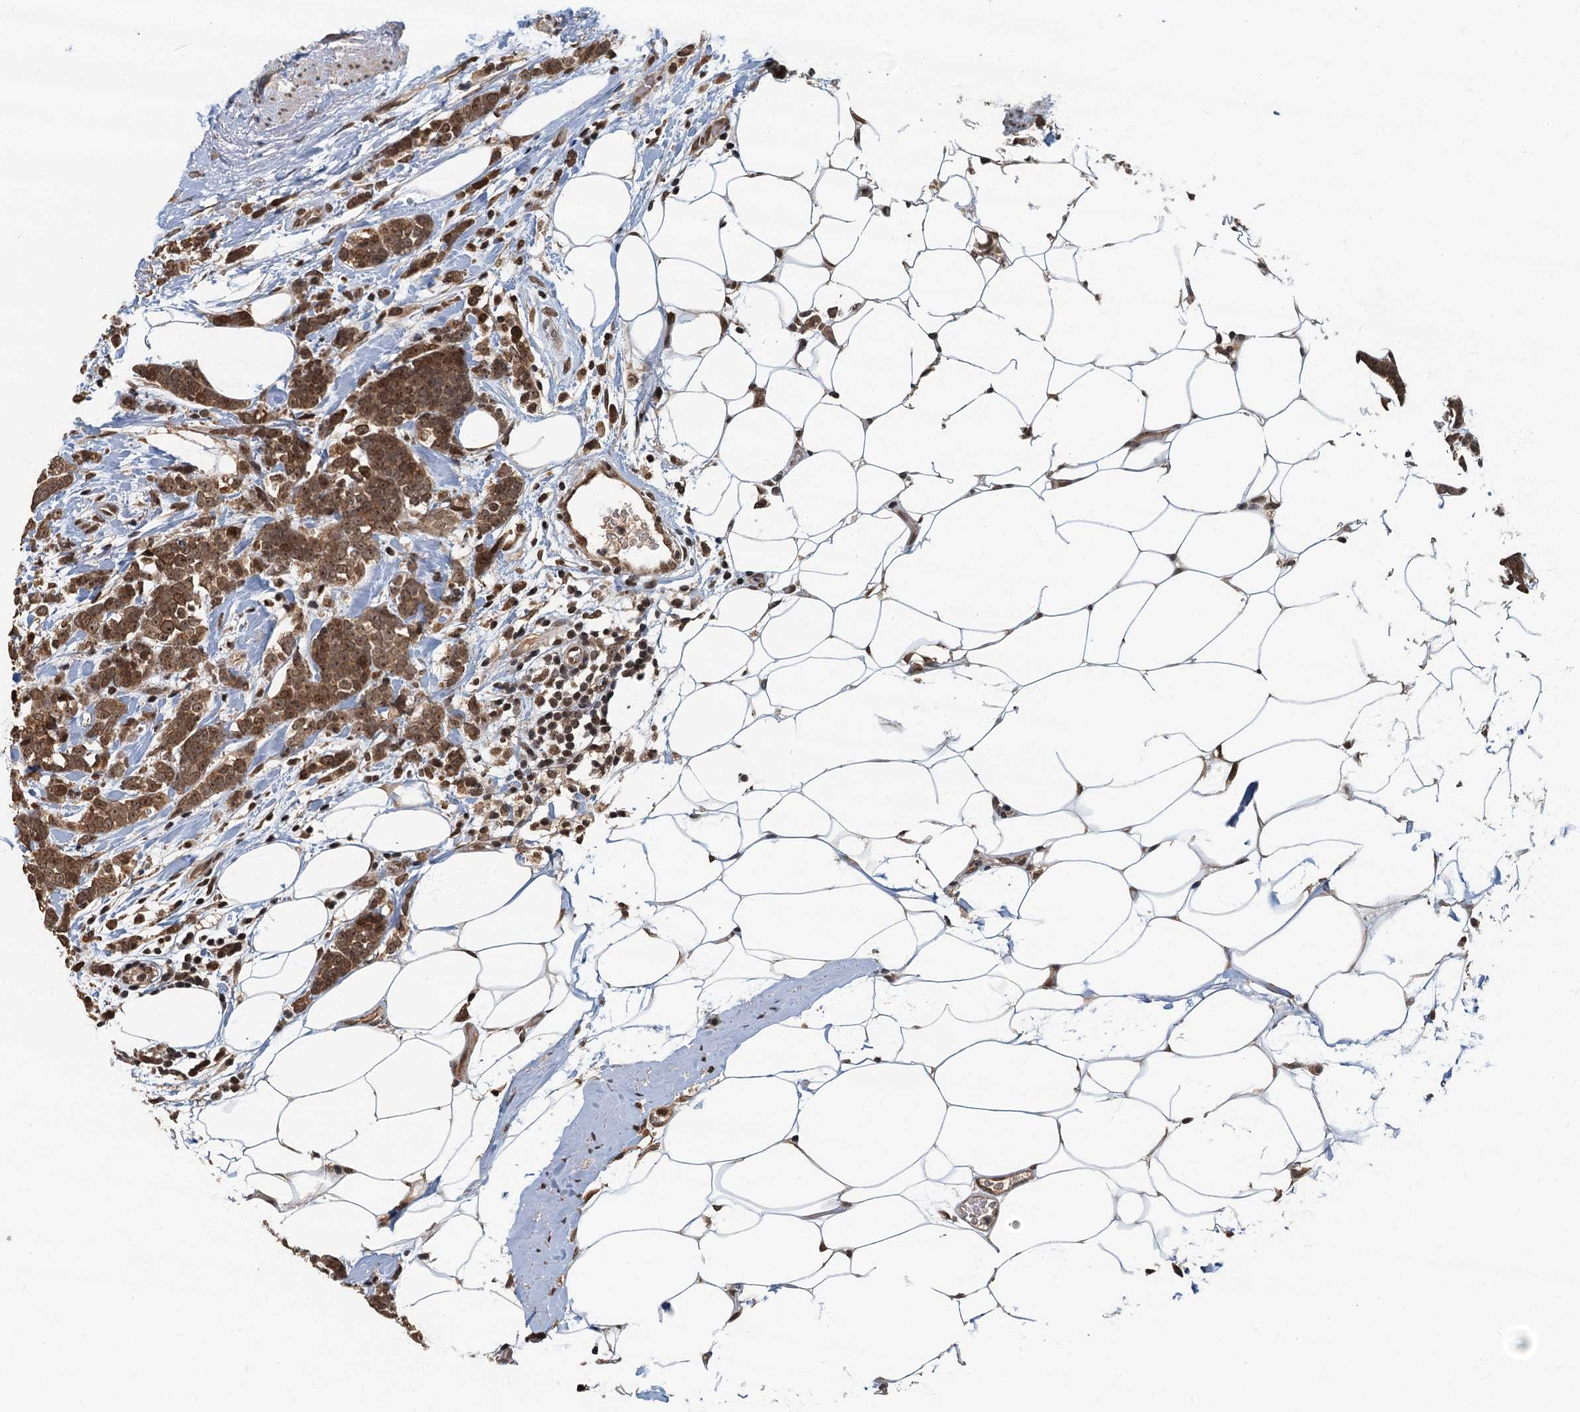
{"staining": {"intensity": "moderate", "quantity": ">75%", "location": "cytoplasmic/membranous,nuclear"}, "tissue": "breast cancer", "cell_type": "Tumor cells", "image_type": "cancer", "snomed": [{"axis": "morphology", "description": "Lobular carcinoma"}, {"axis": "topography", "description": "Breast"}], "caption": "Immunohistochemical staining of human breast cancer reveals medium levels of moderate cytoplasmic/membranous and nuclear protein staining in about >75% of tumor cells.", "gene": "CKAP2L", "patient": {"sex": "female", "age": 58}}